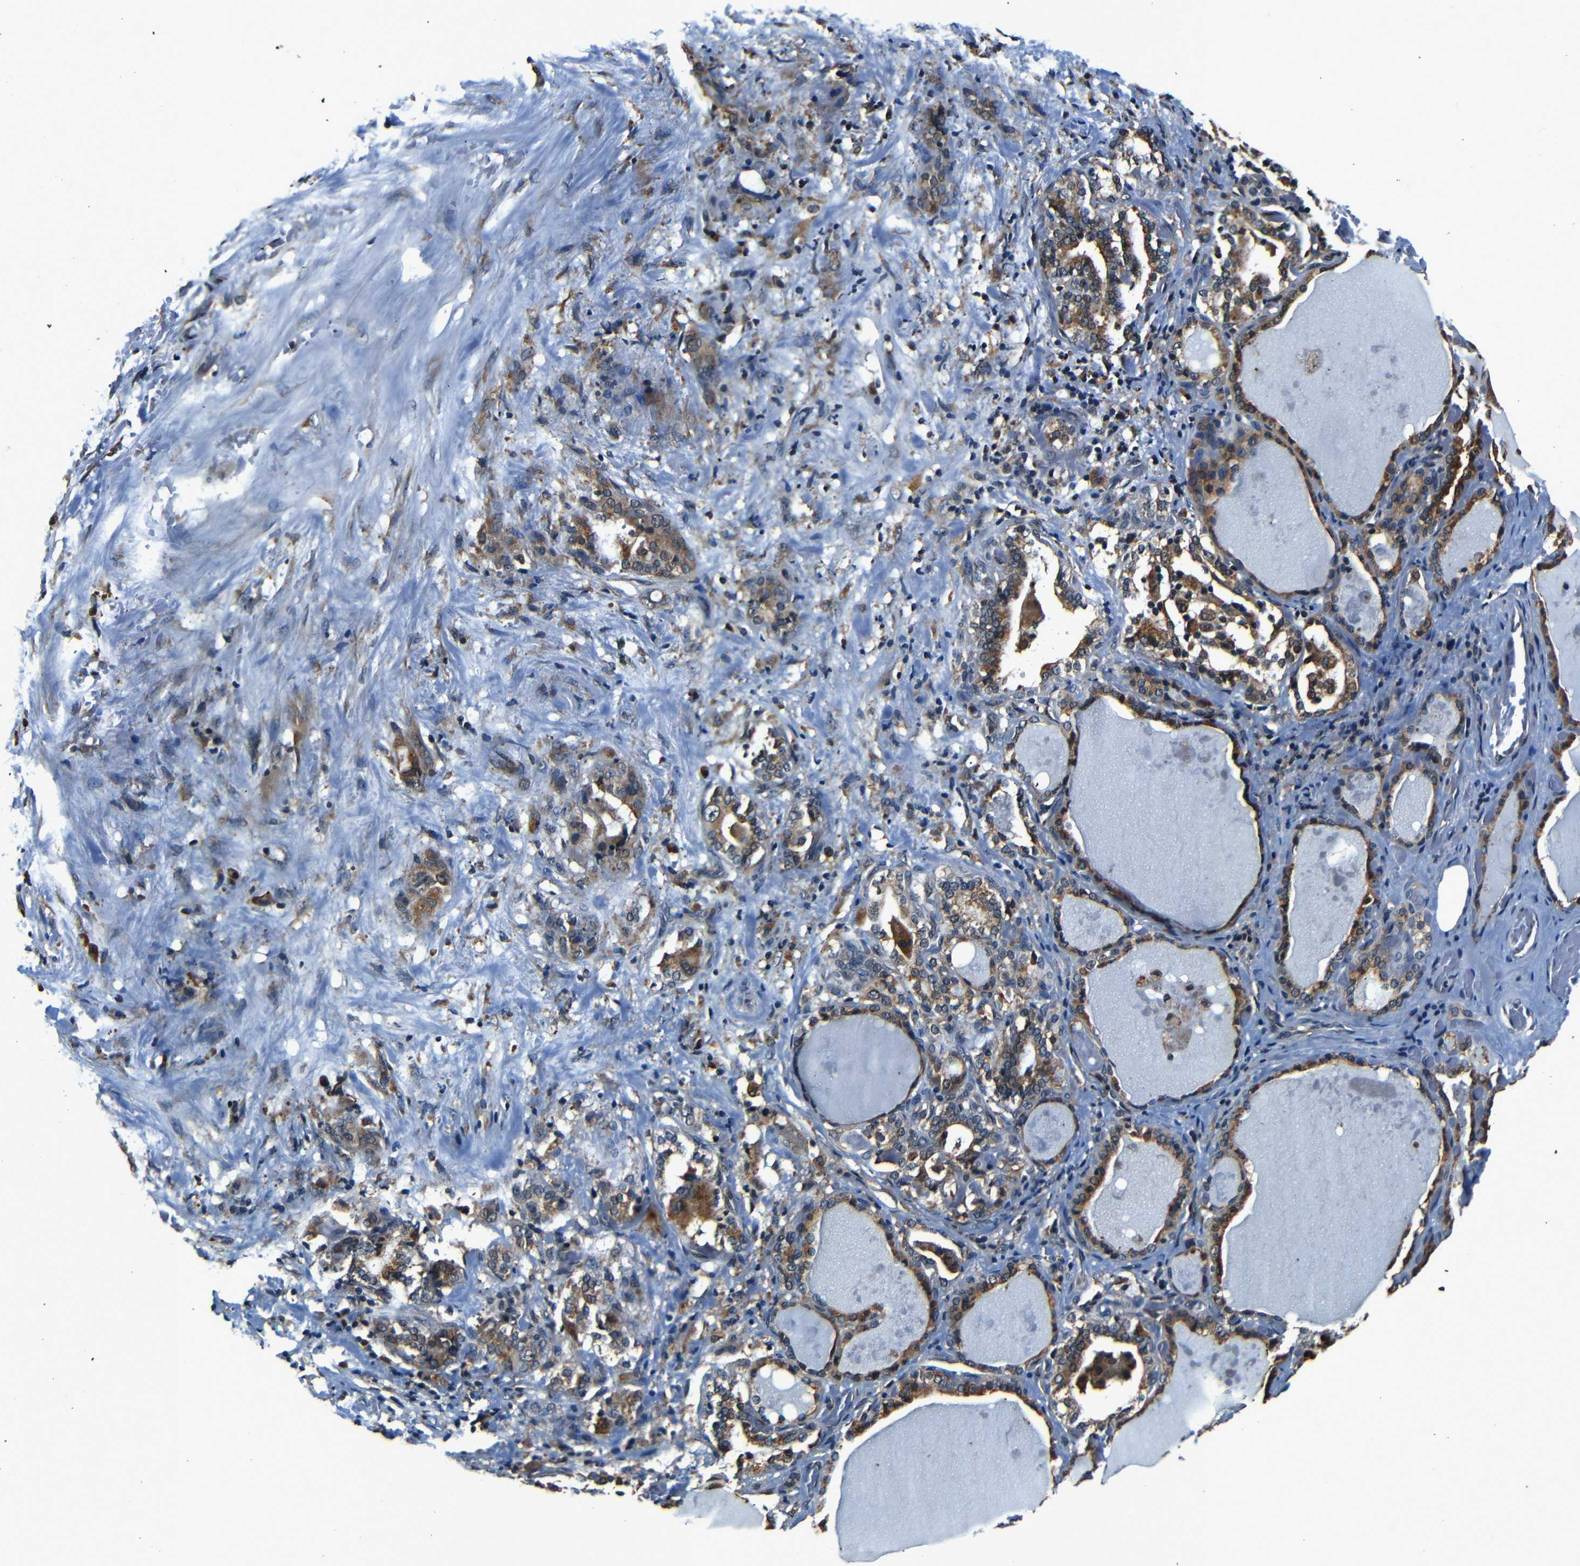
{"staining": {"intensity": "moderate", "quantity": ">75%", "location": "cytoplasmic/membranous"}, "tissue": "thyroid gland", "cell_type": "Glandular cells", "image_type": "normal", "snomed": [{"axis": "morphology", "description": "Normal tissue, NOS"}, {"axis": "topography", "description": "Thyroid gland"}], "caption": "Human thyroid gland stained for a protein (brown) displays moderate cytoplasmic/membranous positive staining in about >75% of glandular cells.", "gene": "NCBP3", "patient": {"sex": "male", "age": 61}}